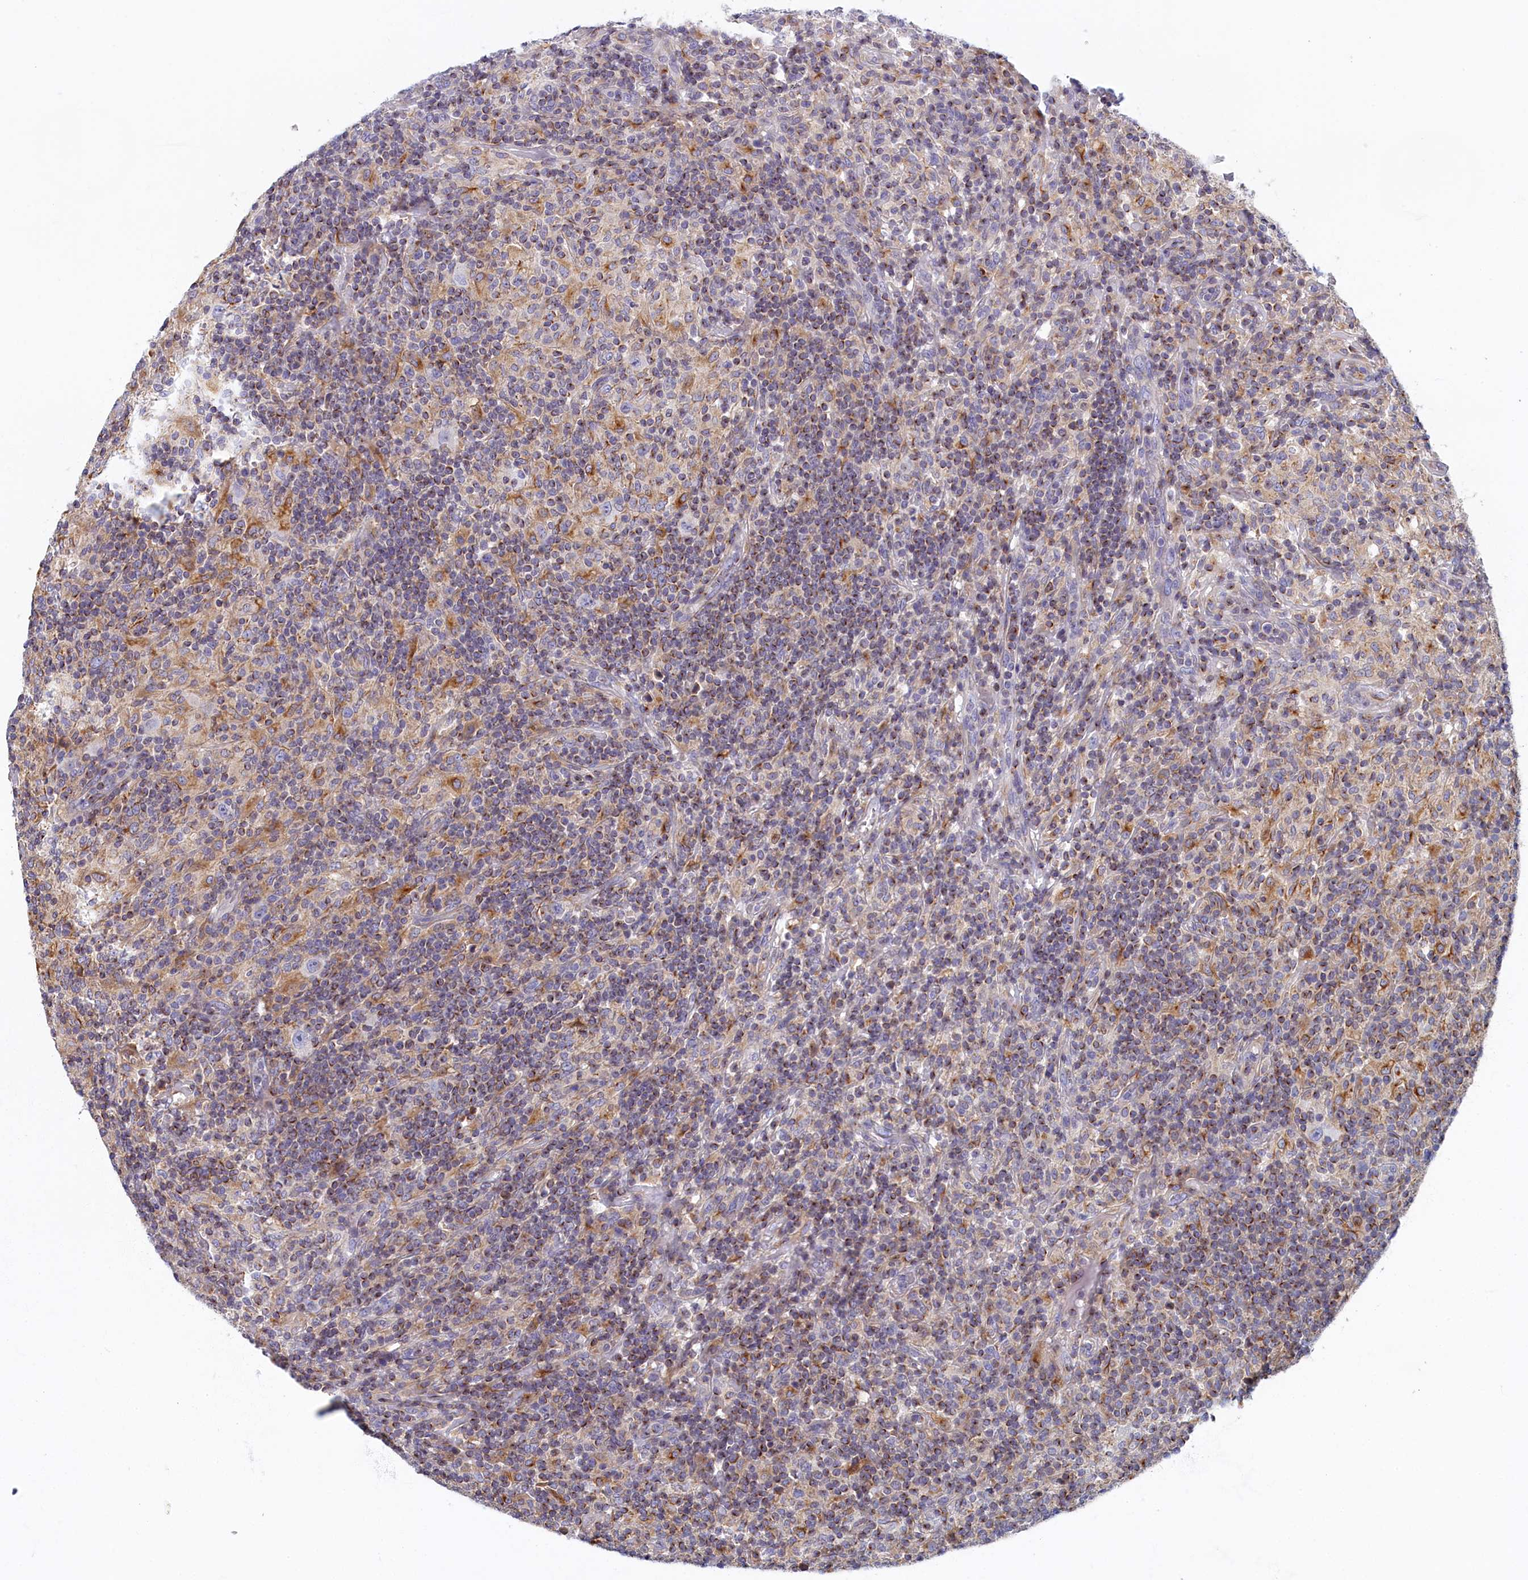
{"staining": {"intensity": "negative", "quantity": "none", "location": "none"}, "tissue": "lymphoma", "cell_type": "Tumor cells", "image_type": "cancer", "snomed": [{"axis": "morphology", "description": "Hodgkin's disease, NOS"}, {"axis": "topography", "description": "Lymph node"}], "caption": "Immunohistochemical staining of human lymphoma demonstrates no significant positivity in tumor cells.", "gene": "NOL10", "patient": {"sex": "male", "age": 70}}